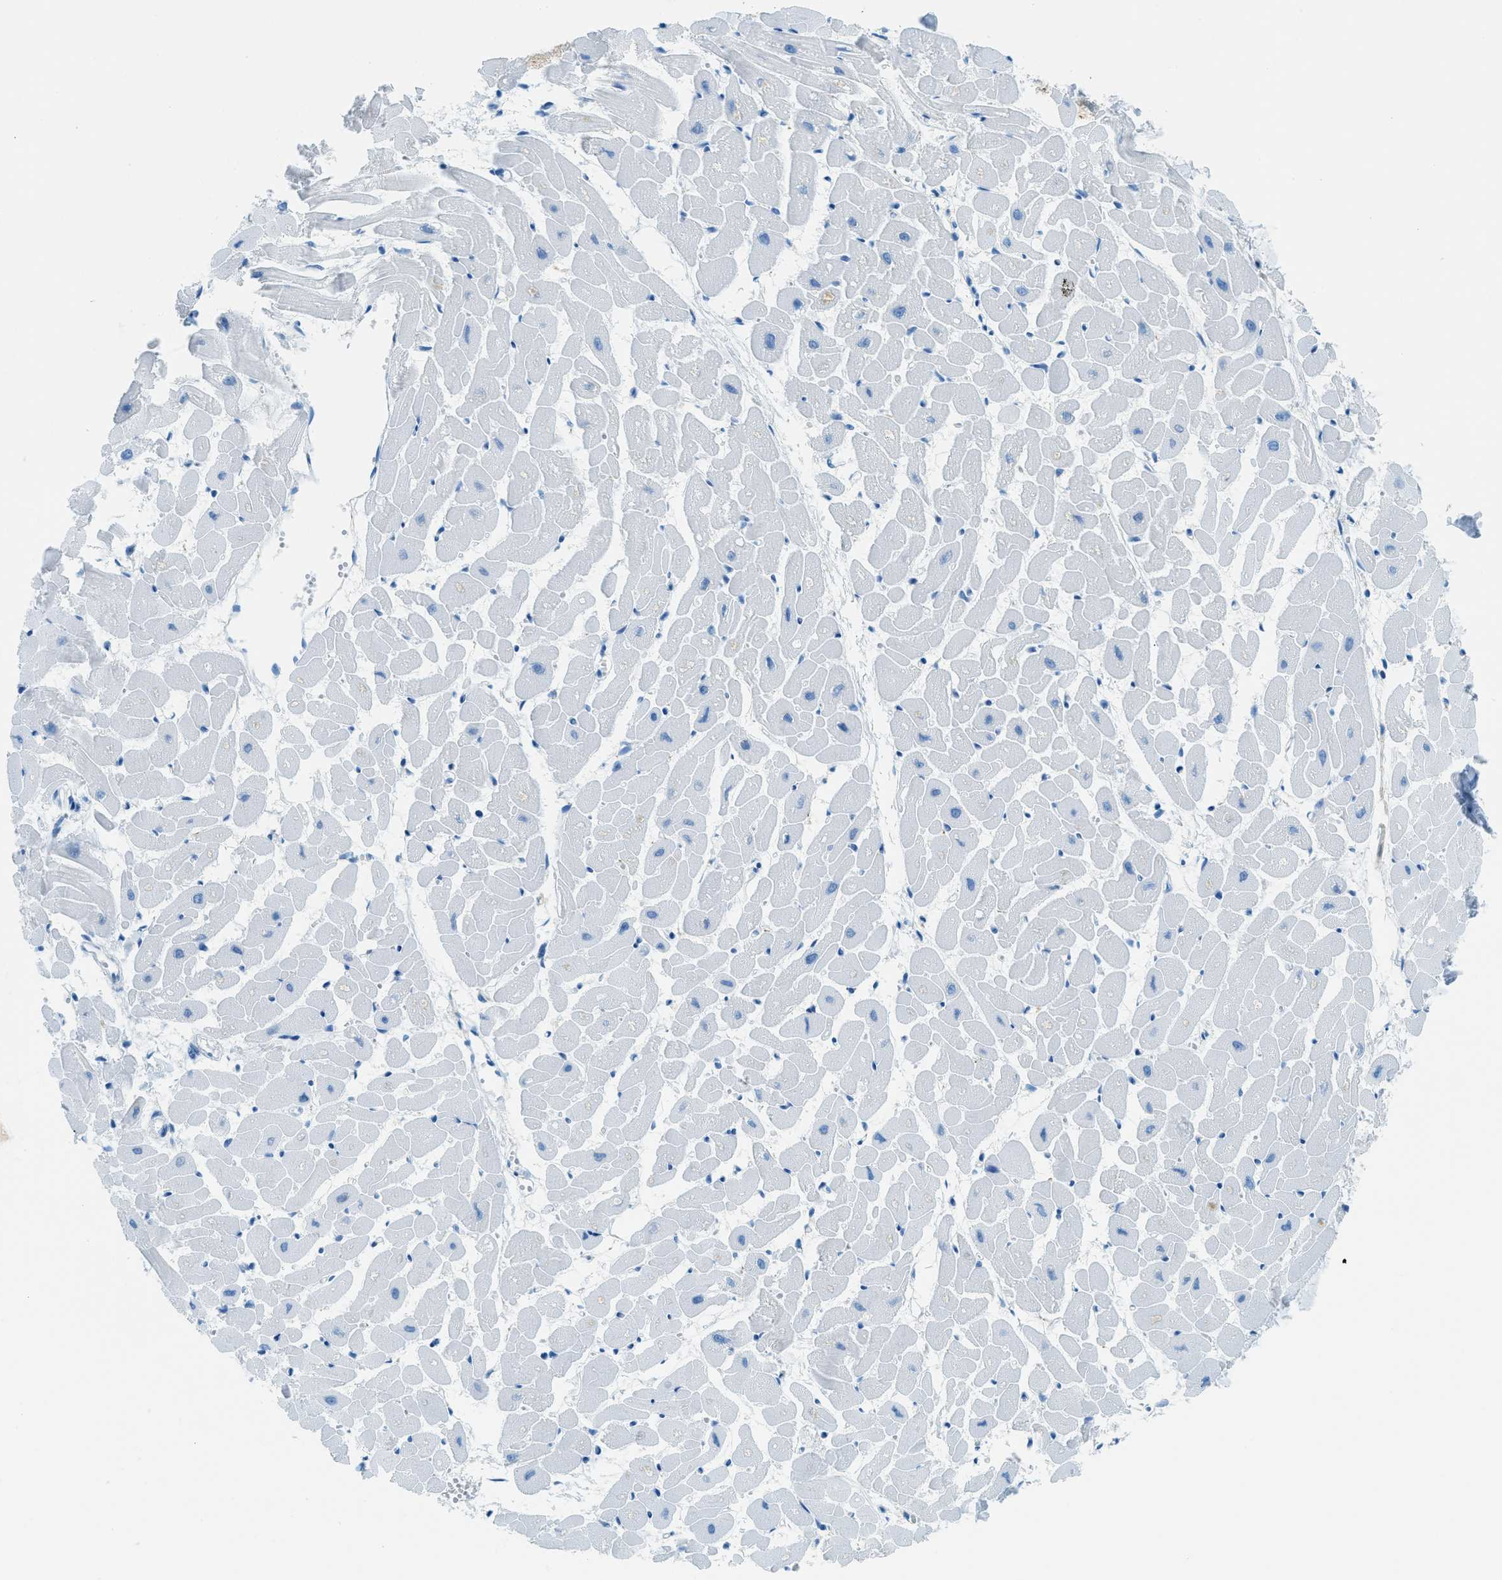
{"staining": {"intensity": "negative", "quantity": "none", "location": "none"}, "tissue": "heart muscle", "cell_type": "Cardiomyocytes", "image_type": "normal", "snomed": [{"axis": "morphology", "description": "Normal tissue, NOS"}, {"axis": "topography", "description": "Heart"}], "caption": "Immunohistochemical staining of normal human heart muscle displays no significant positivity in cardiomyocytes. (Immunohistochemistry, brightfield microscopy, high magnification).", "gene": "C21orf62", "patient": {"sex": "female", "age": 19}}